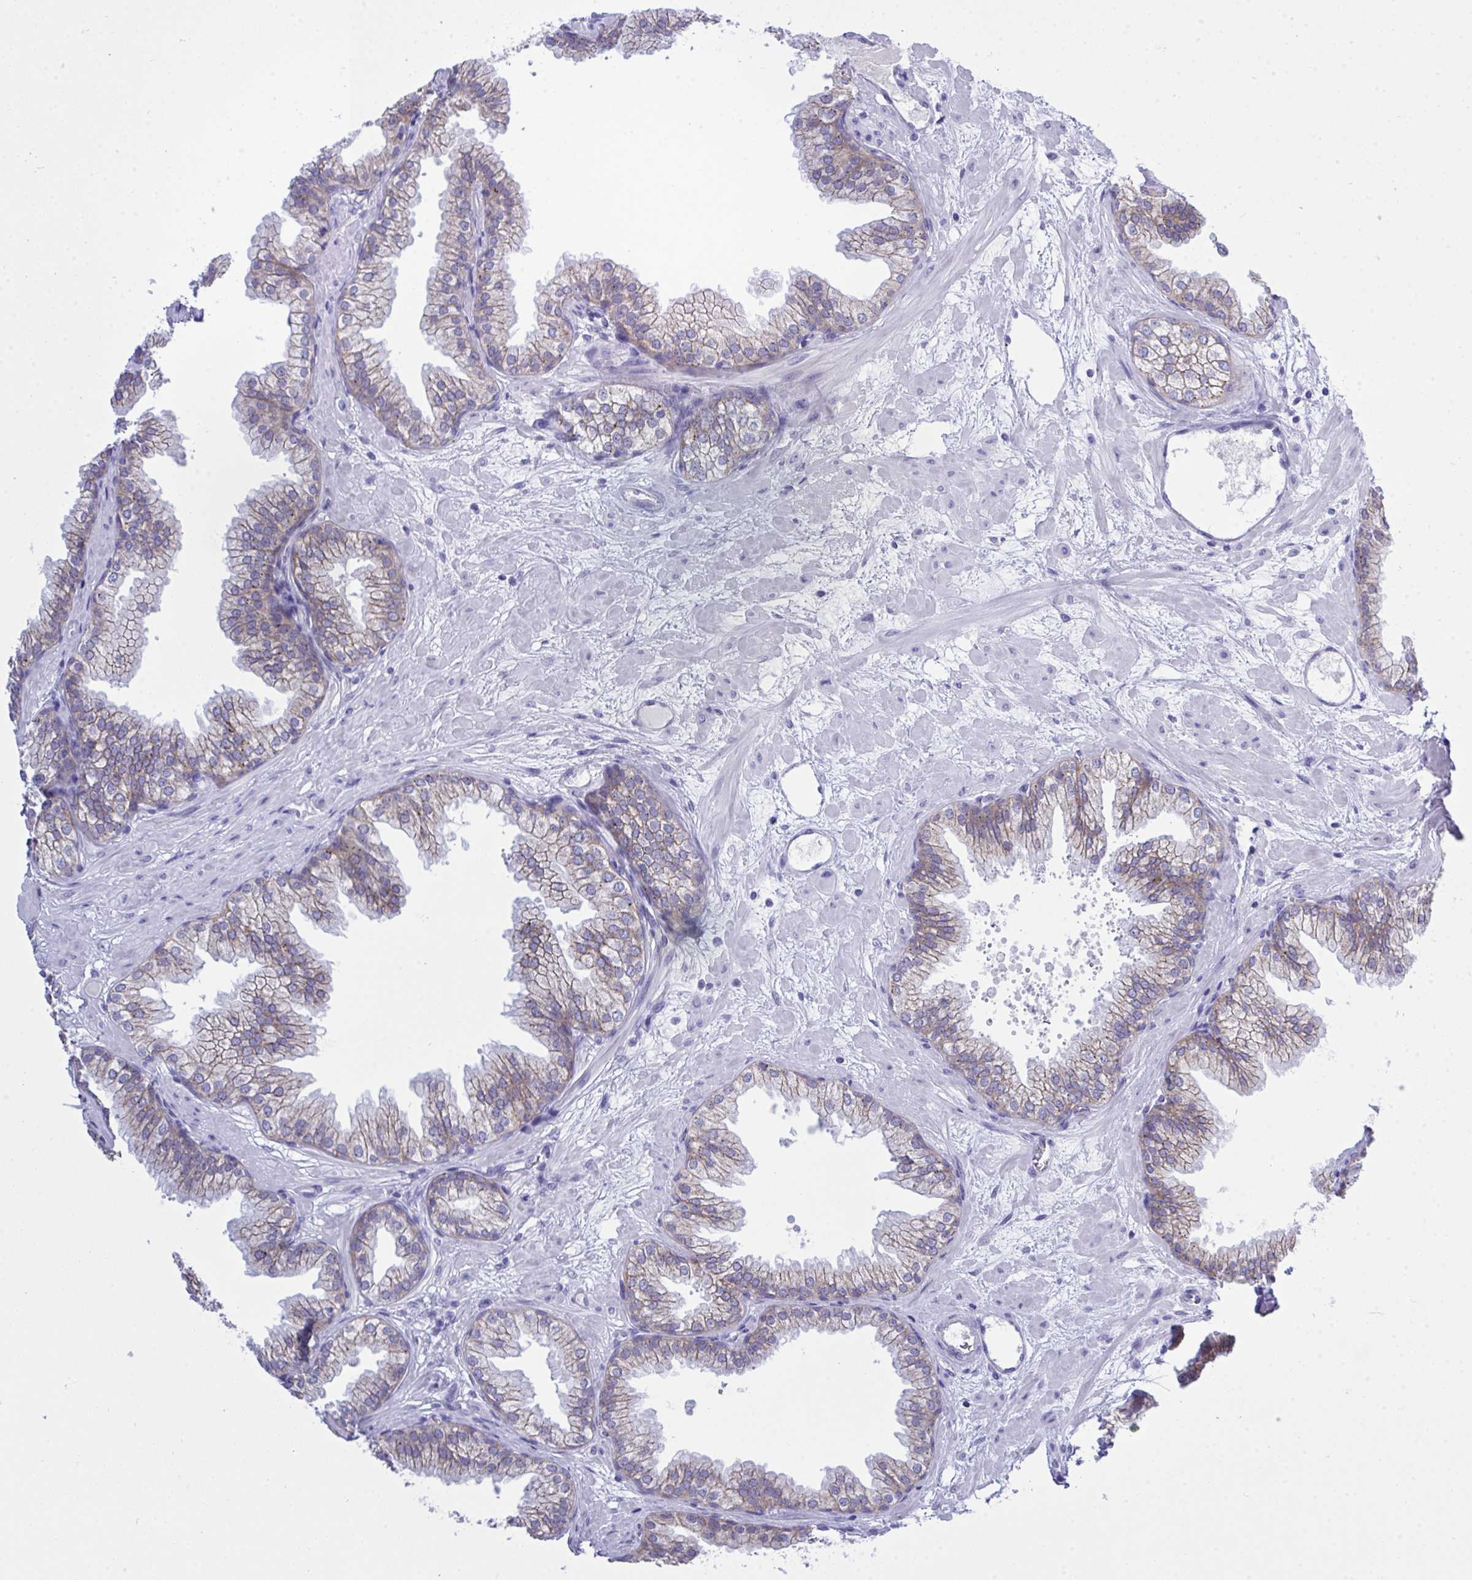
{"staining": {"intensity": "weak", "quantity": "25%-75%", "location": "cytoplasmic/membranous"}, "tissue": "prostate", "cell_type": "Glandular cells", "image_type": "normal", "snomed": [{"axis": "morphology", "description": "Normal tissue, NOS"}, {"axis": "topography", "description": "Prostate"}], "caption": "IHC (DAB) staining of unremarkable human prostate reveals weak cytoplasmic/membranous protein expression in approximately 25%-75% of glandular cells. The protein is shown in brown color, while the nuclei are stained blue.", "gene": "GLB1L2", "patient": {"sex": "male", "age": 37}}